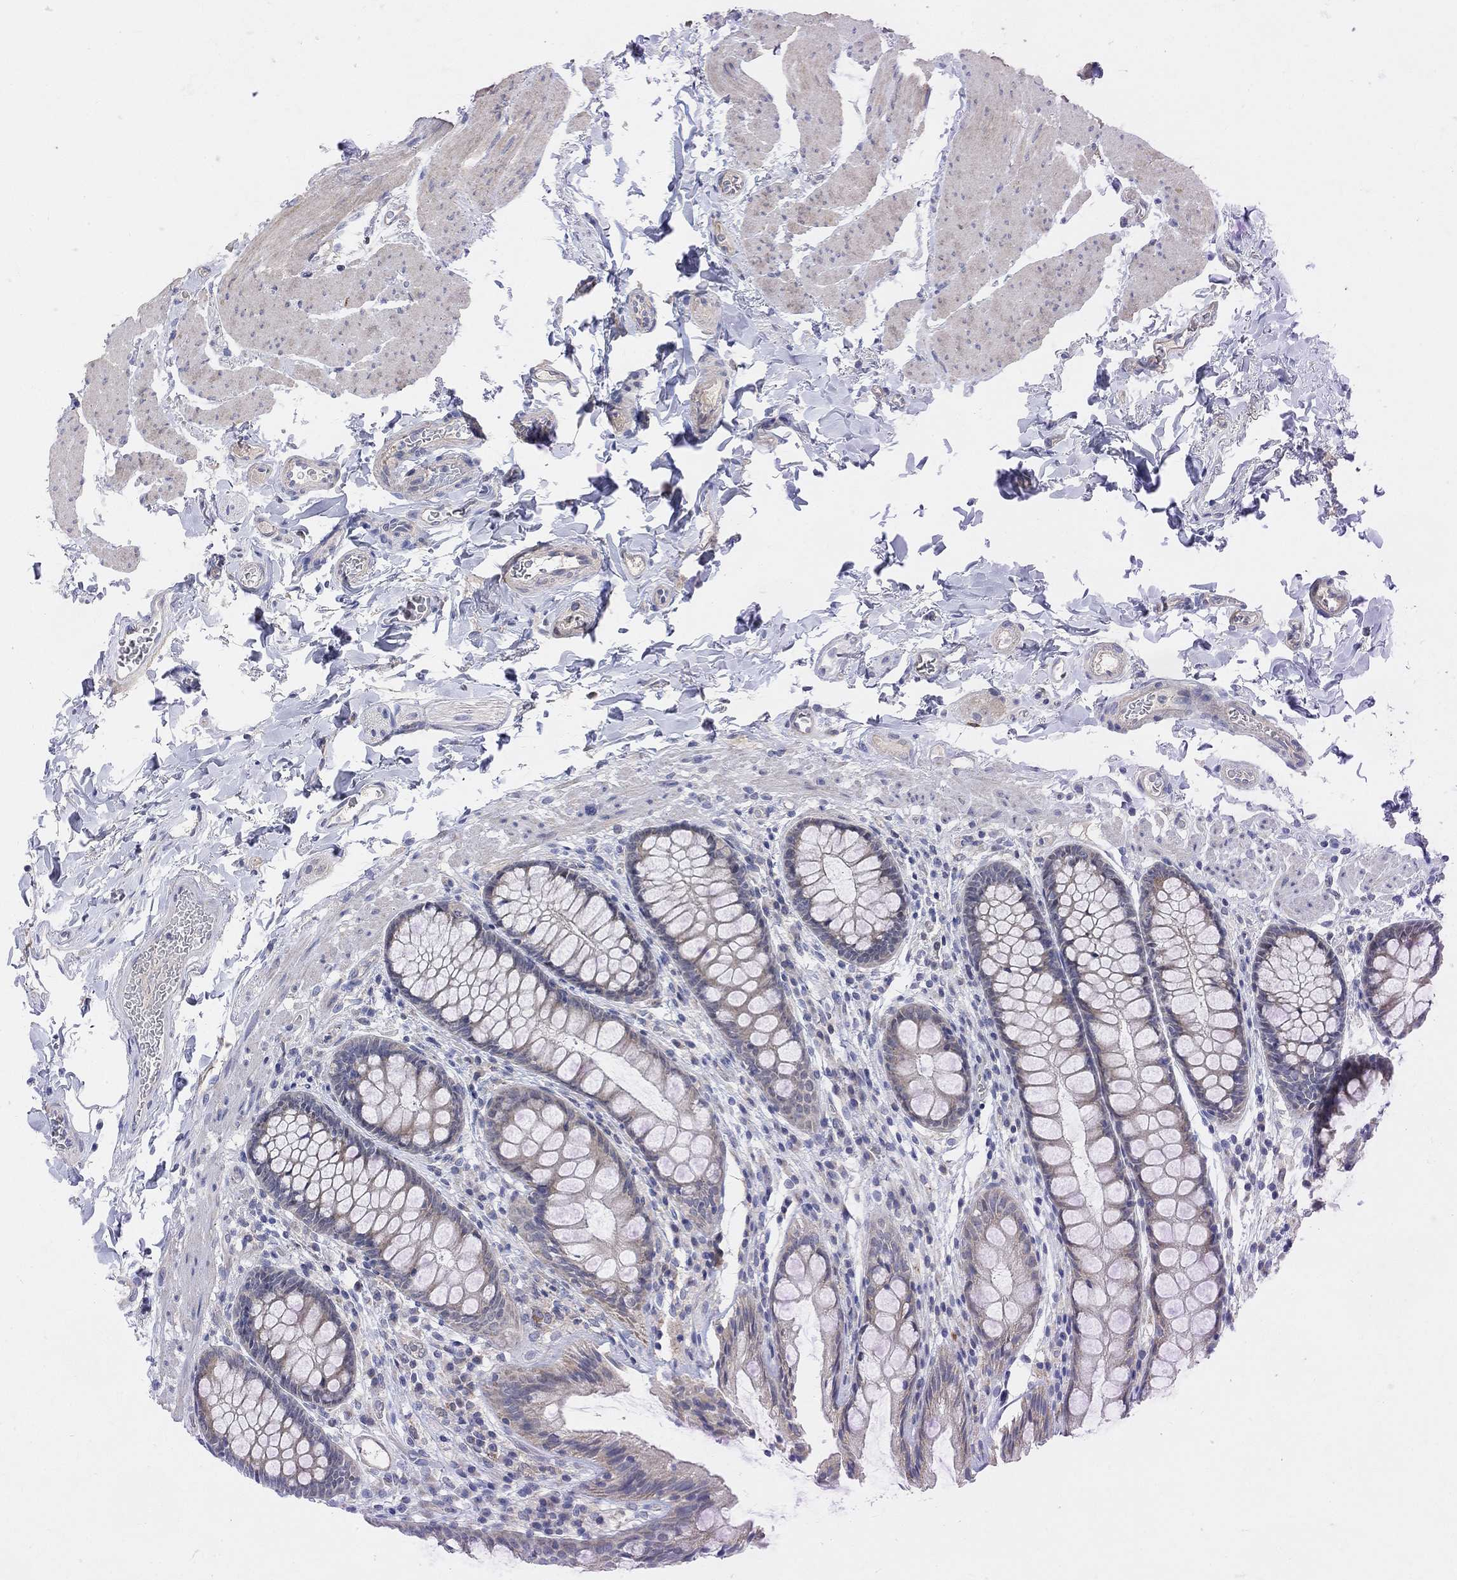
{"staining": {"intensity": "weak", "quantity": ">75%", "location": "cytoplasmic/membranous"}, "tissue": "colon", "cell_type": "Endothelial cells", "image_type": "normal", "snomed": [{"axis": "morphology", "description": "Normal tissue, NOS"}, {"axis": "topography", "description": "Colon"}], "caption": "A brown stain highlights weak cytoplasmic/membranous positivity of a protein in endothelial cells of normal colon.", "gene": "HCRTR1", "patient": {"sex": "female", "age": 86}}